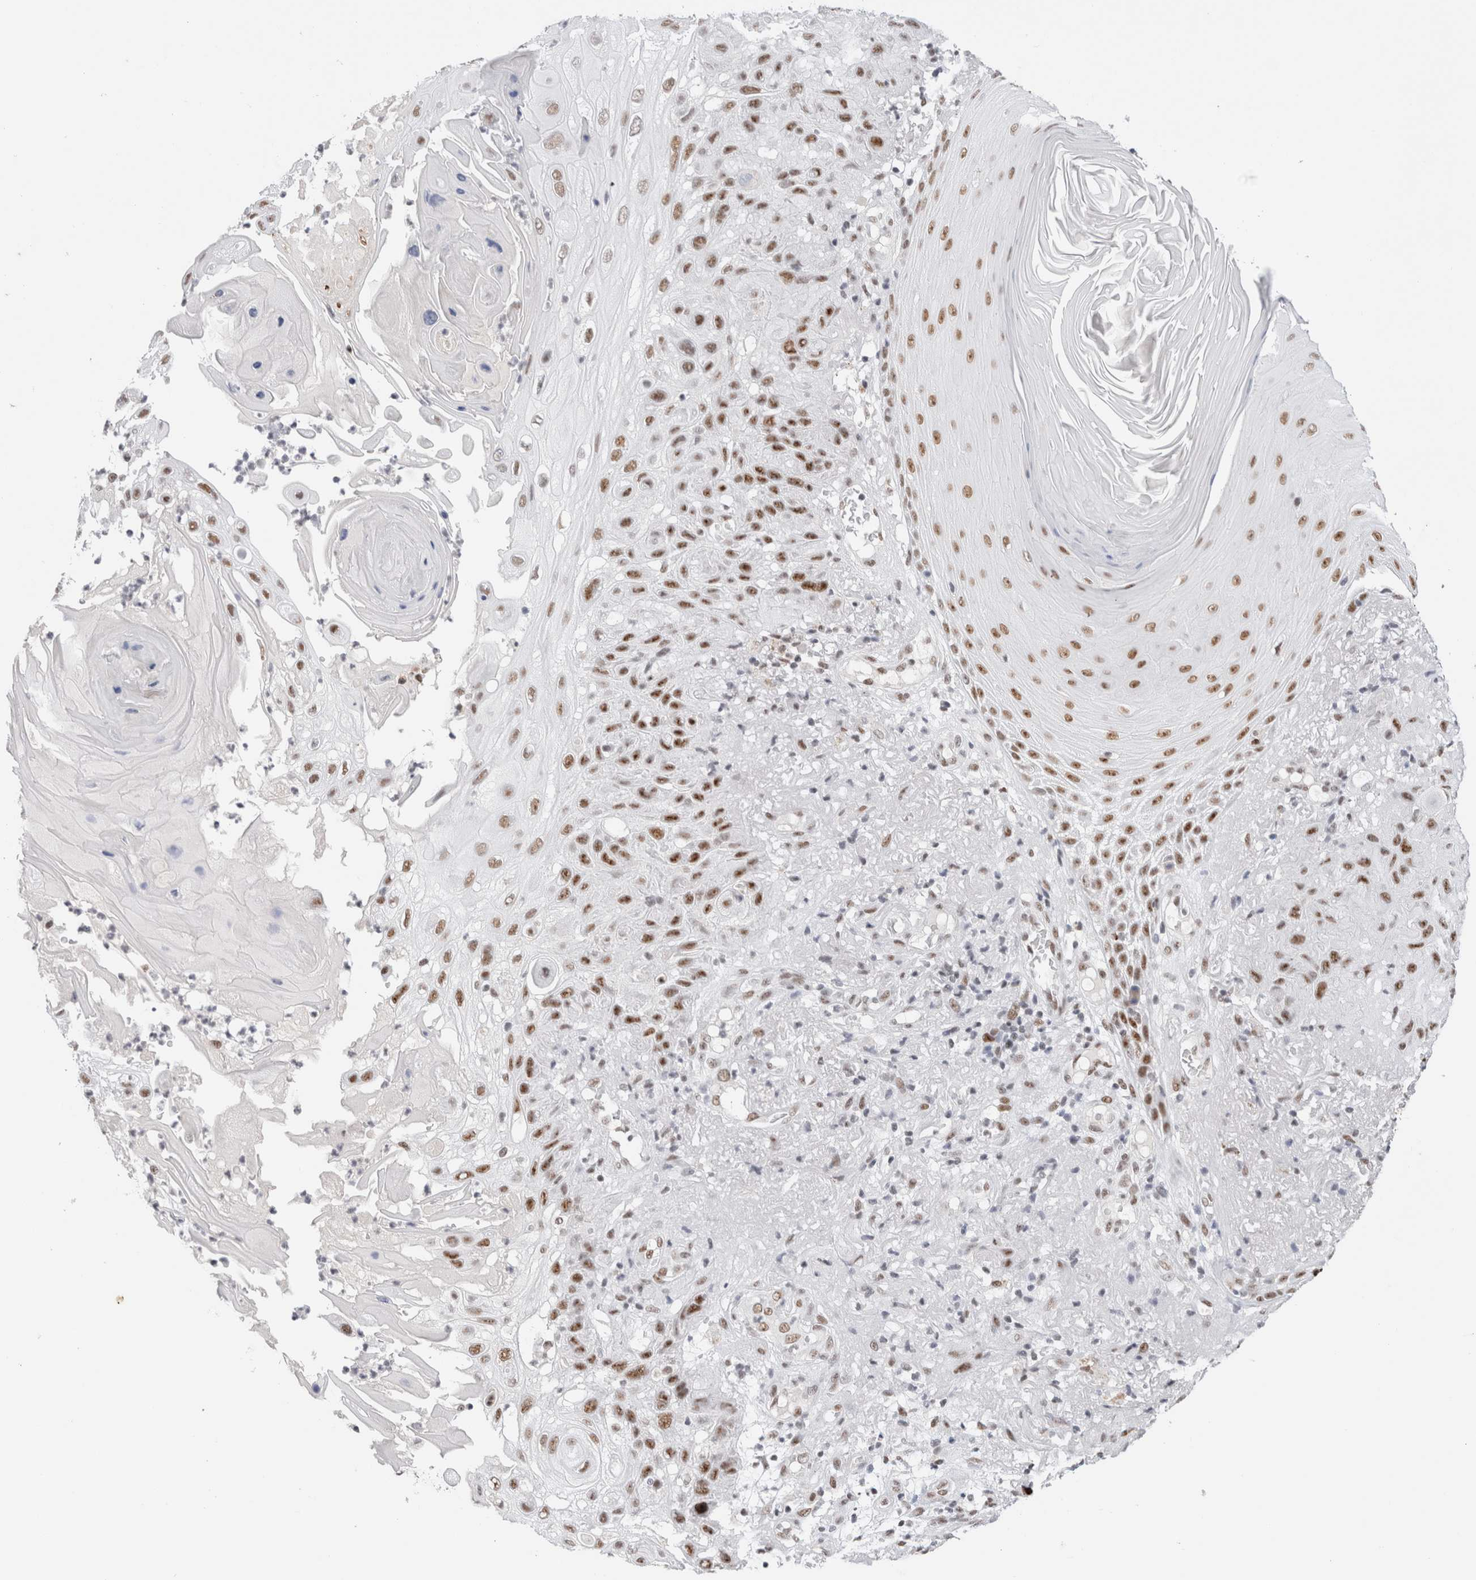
{"staining": {"intensity": "moderate", "quantity": ">75%", "location": "nuclear"}, "tissue": "skin cancer", "cell_type": "Tumor cells", "image_type": "cancer", "snomed": [{"axis": "morphology", "description": "Normal tissue, NOS"}, {"axis": "morphology", "description": "Squamous cell carcinoma, NOS"}, {"axis": "topography", "description": "Skin"}], "caption": "High-magnification brightfield microscopy of skin cancer (squamous cell carcinoma) stained with DAB (brown) and counterstained with hematoxylin (blue). tumor cells exhibit moderate nuclear expression is appreciated in approximately>75% of cells.", "gene": "COPS7A", "patient": {"sex": "female", "age": 96}}